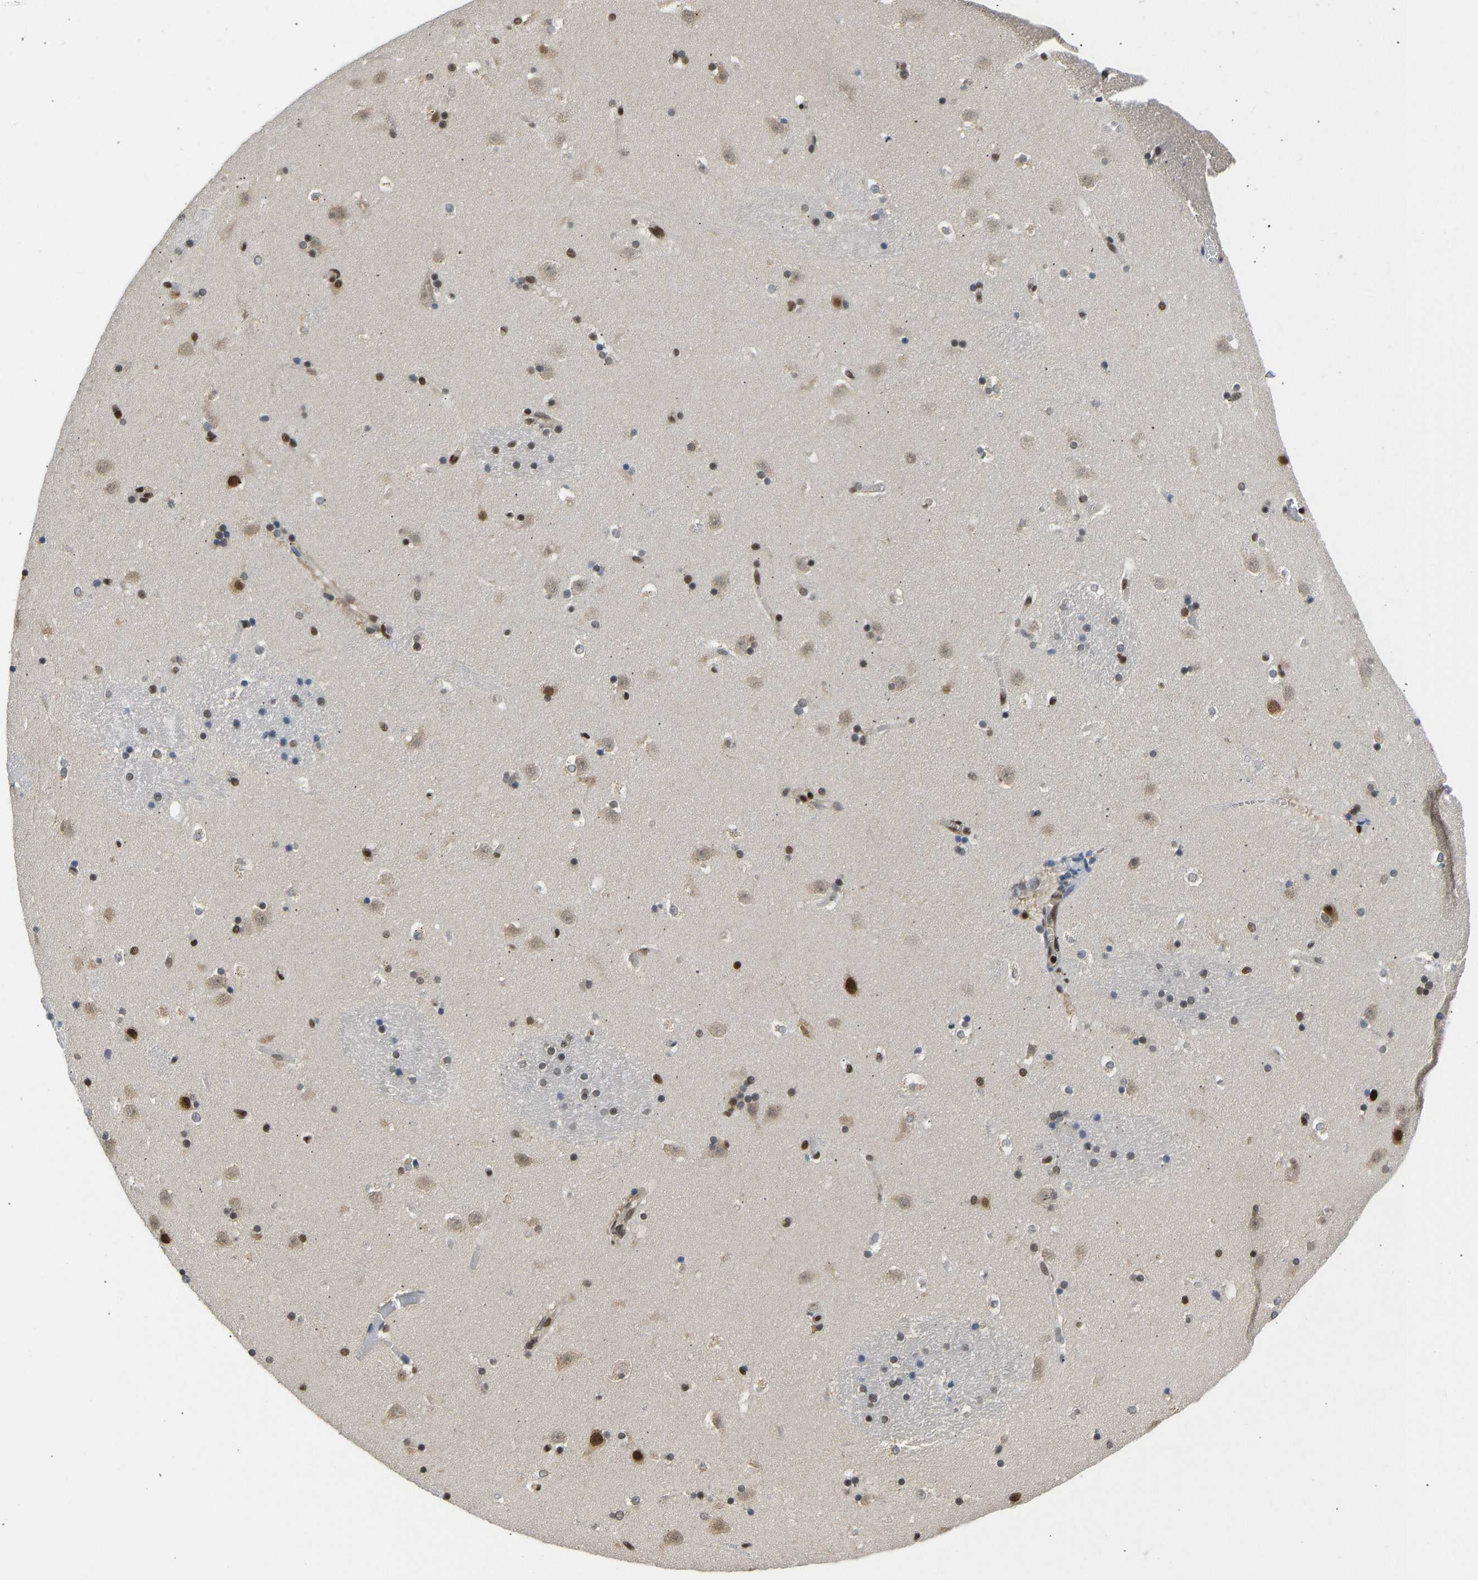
{"staining": {"intensity": "strong", "quantity": "<25%", "location": "nuclear"}, "tissue": "caudate", "cell_type": "Glial cells", "image_type": "normal", "snomed": [{"axis": "morphology", "description": "Normal tissue, NOS"}, {"axis": "topography", "description": "Lateral ventricle wall"}], "caption": "Immunohistochemistry staining of unremarkable caudate, which exhibits medium levels of strong nuclear expression in about <25% of glial cells indicating strong nuclear protein staining. The staining was performed using DAB (brown) for protein detection and nuclei were counterstained in hematoxylin (blue).", "gene": "ZSCAN20", "patient": {"sex": "male", "age": 45}}